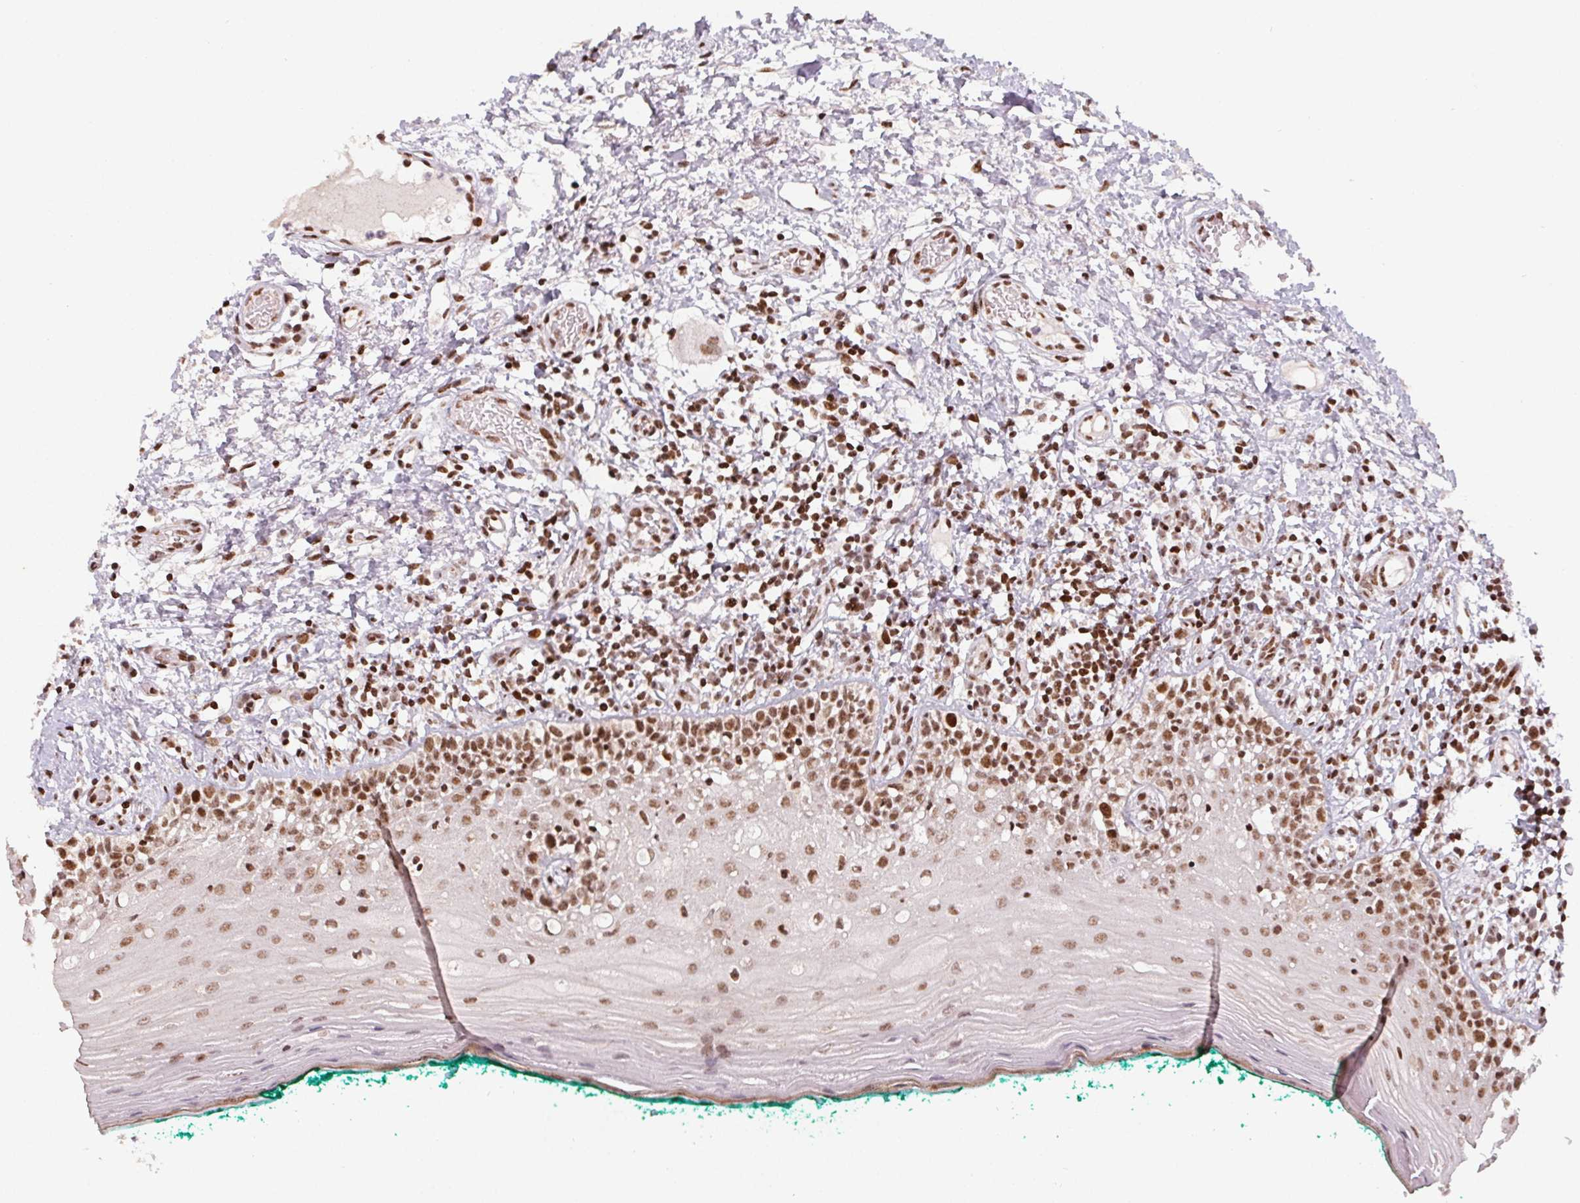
{"staining": {"intensity": "strong", "quantity": "25%-75%", "location": "nuclear"}, "tissue": "oral mucosa", "cell_type": "Squamous epithelial cells", "image_type": "normal", "snomed": [{"axis": "morphology", "description": "Normal tissue, NOS"}, {"axis": "topography", "description": "Oral tissue"}], "caption": "A histopathology image showing strong nuclear expression in approximately 25%-75% of squamous epithelial cells in benign oral mucosa, as visualized by brown immunohistochemical staining.", "gene": "KMT2A", "patient": {"sex": "female", "age": 83}}